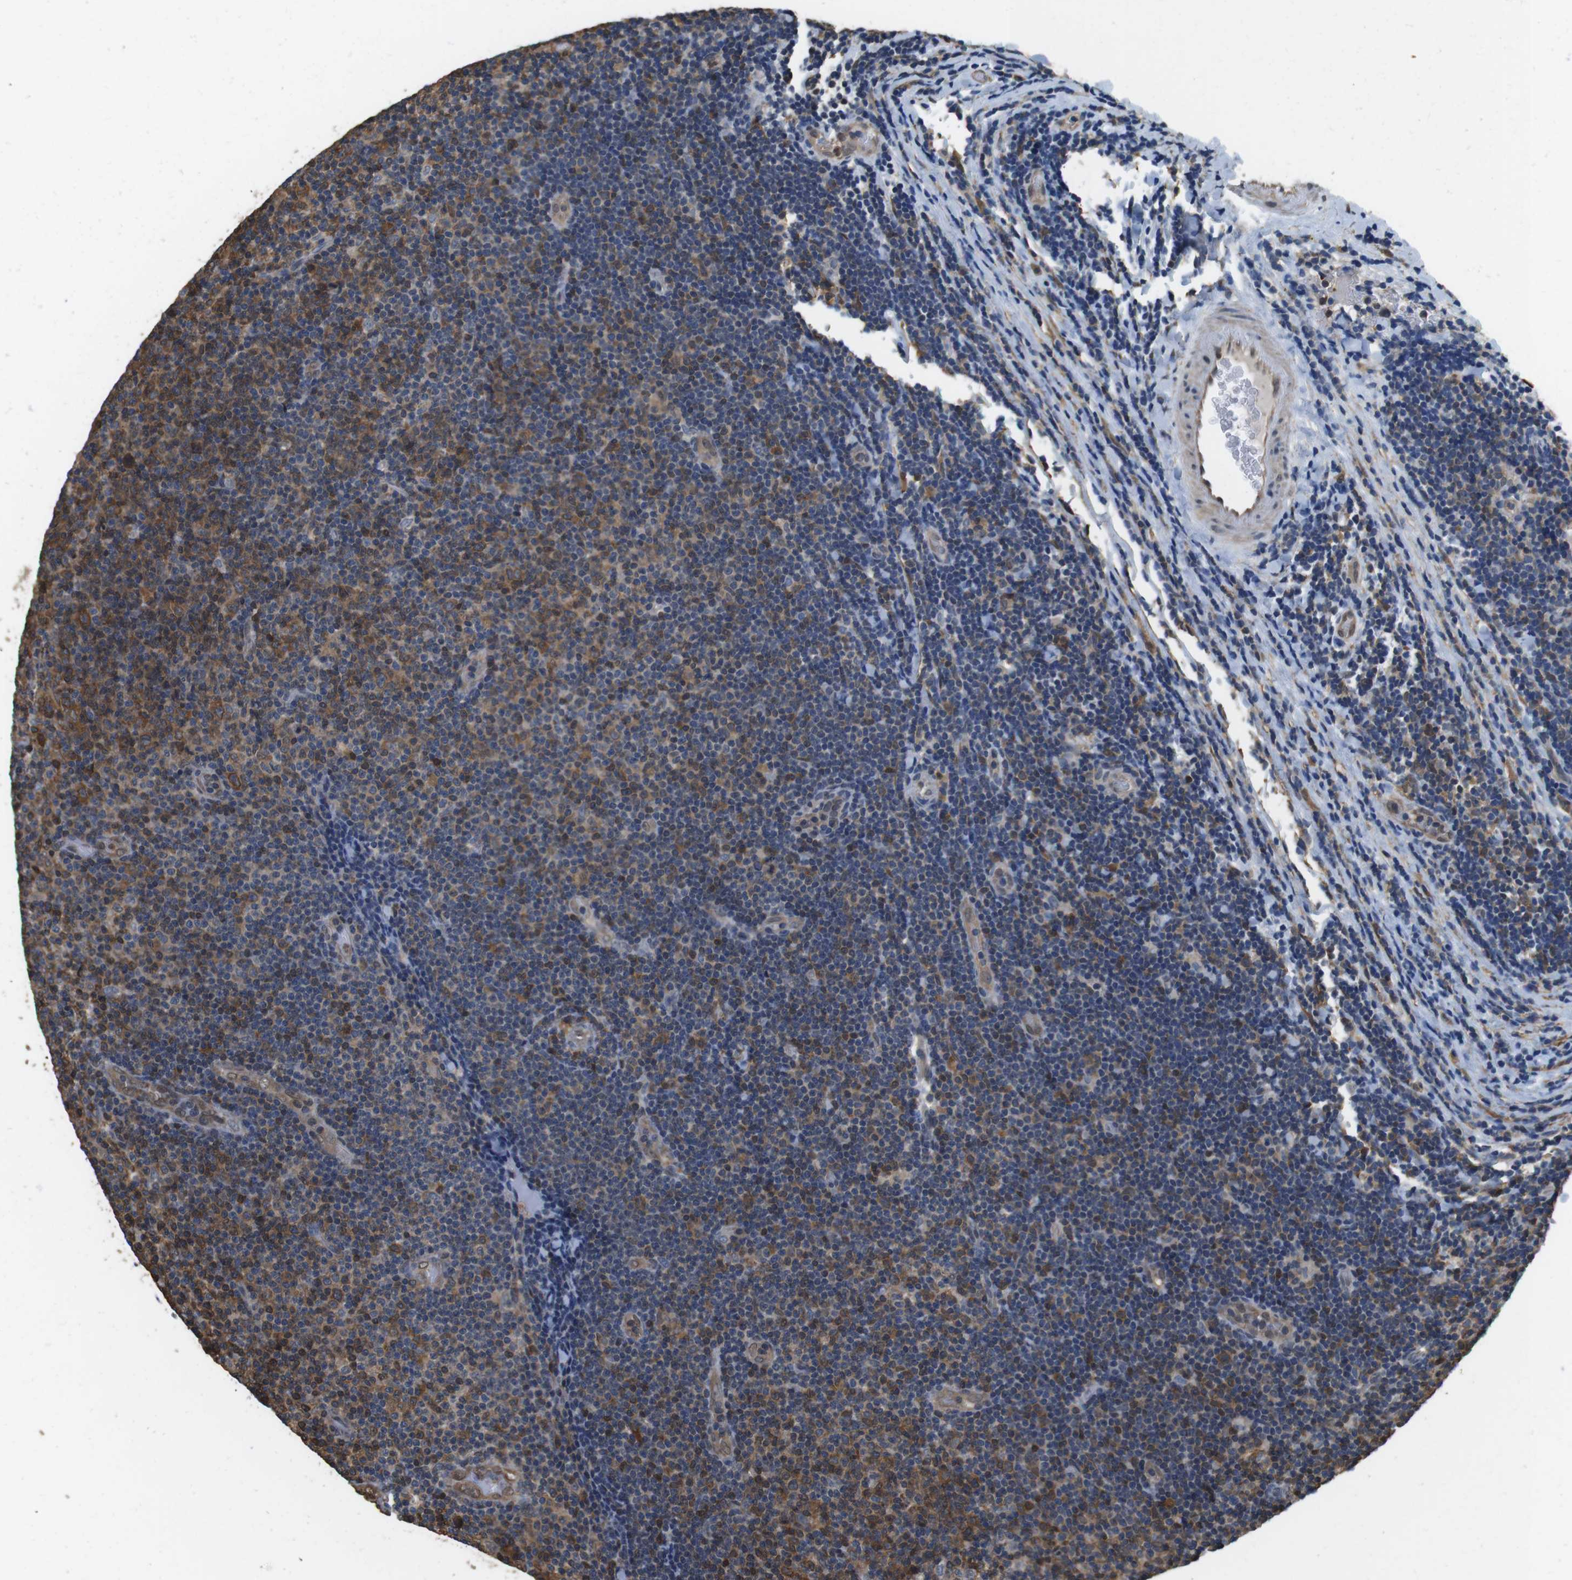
{"staining": {"intensity": "moderate", "quantity": "25%-75%", "location": "cytoplasmic/membranous,nuclear"}, "tissue": "lymphoma", "cell_type": "Tumor cells", "image_type": "cancer", "snomed": [{"axis": "morphology", "description": "Malignant lymphoma, non-Hodgkin's type, Low grade"}, {"axis": "topography", "description": "Lymph node"}], "caption": "Protein staining displays moderate cytoplasmic/membranous and nuclear expression in about 25%-75% of tumor cells in malignant lymphoma, non-Hodgkin's type (low-grade).", "gene": "LDHA", "patient": {"sex": "male", "age": 83}}